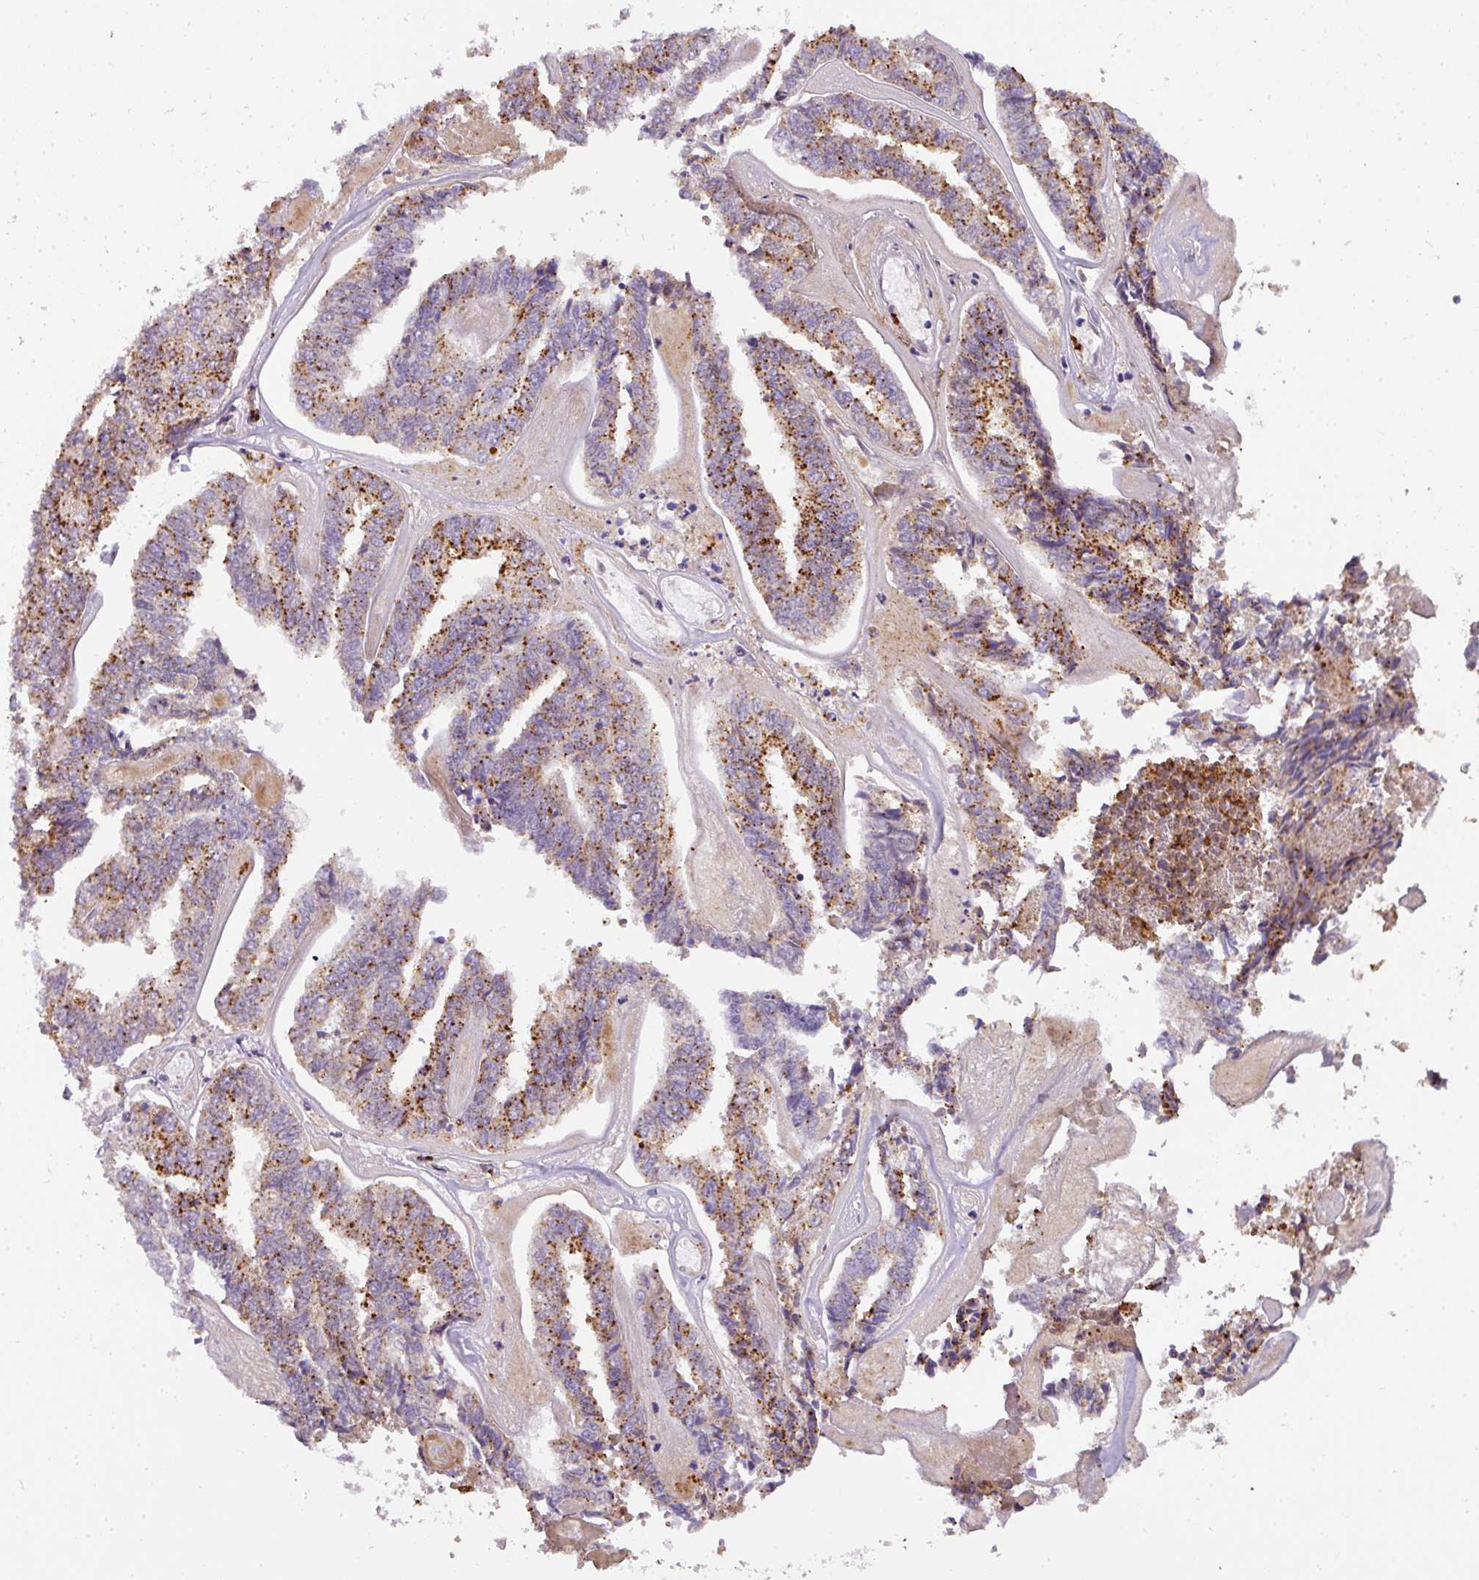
{"staining": {"intensity": "moderate", "quantity": "25%-75%", "location": "cytoplasmic/membranous"}, "tissue": "endometrial cancer", "cell_type": "Tumor cells", "image_type": "cancer", "snomed": [{"axis": "morphology", "description": "Adenocarcinoma, NOS"}, {"axis": "topography", "description": "Endometrium"}], "caption": "Endometrial cancer (adenocarcinoma) stained with DAB (3,3'-diaminobenzidine) immunohistochemistry exhibits medium levels of moderate cytoplasmic/membranous expression in about 25%-75% of tumor cells. The staining was performed using DAB, with brown indicating positive protein expression. Nuclei are stained blue with hematoxylin.", "gene": "MMACHC", "patient": {"sex": "female", "age": 73}}